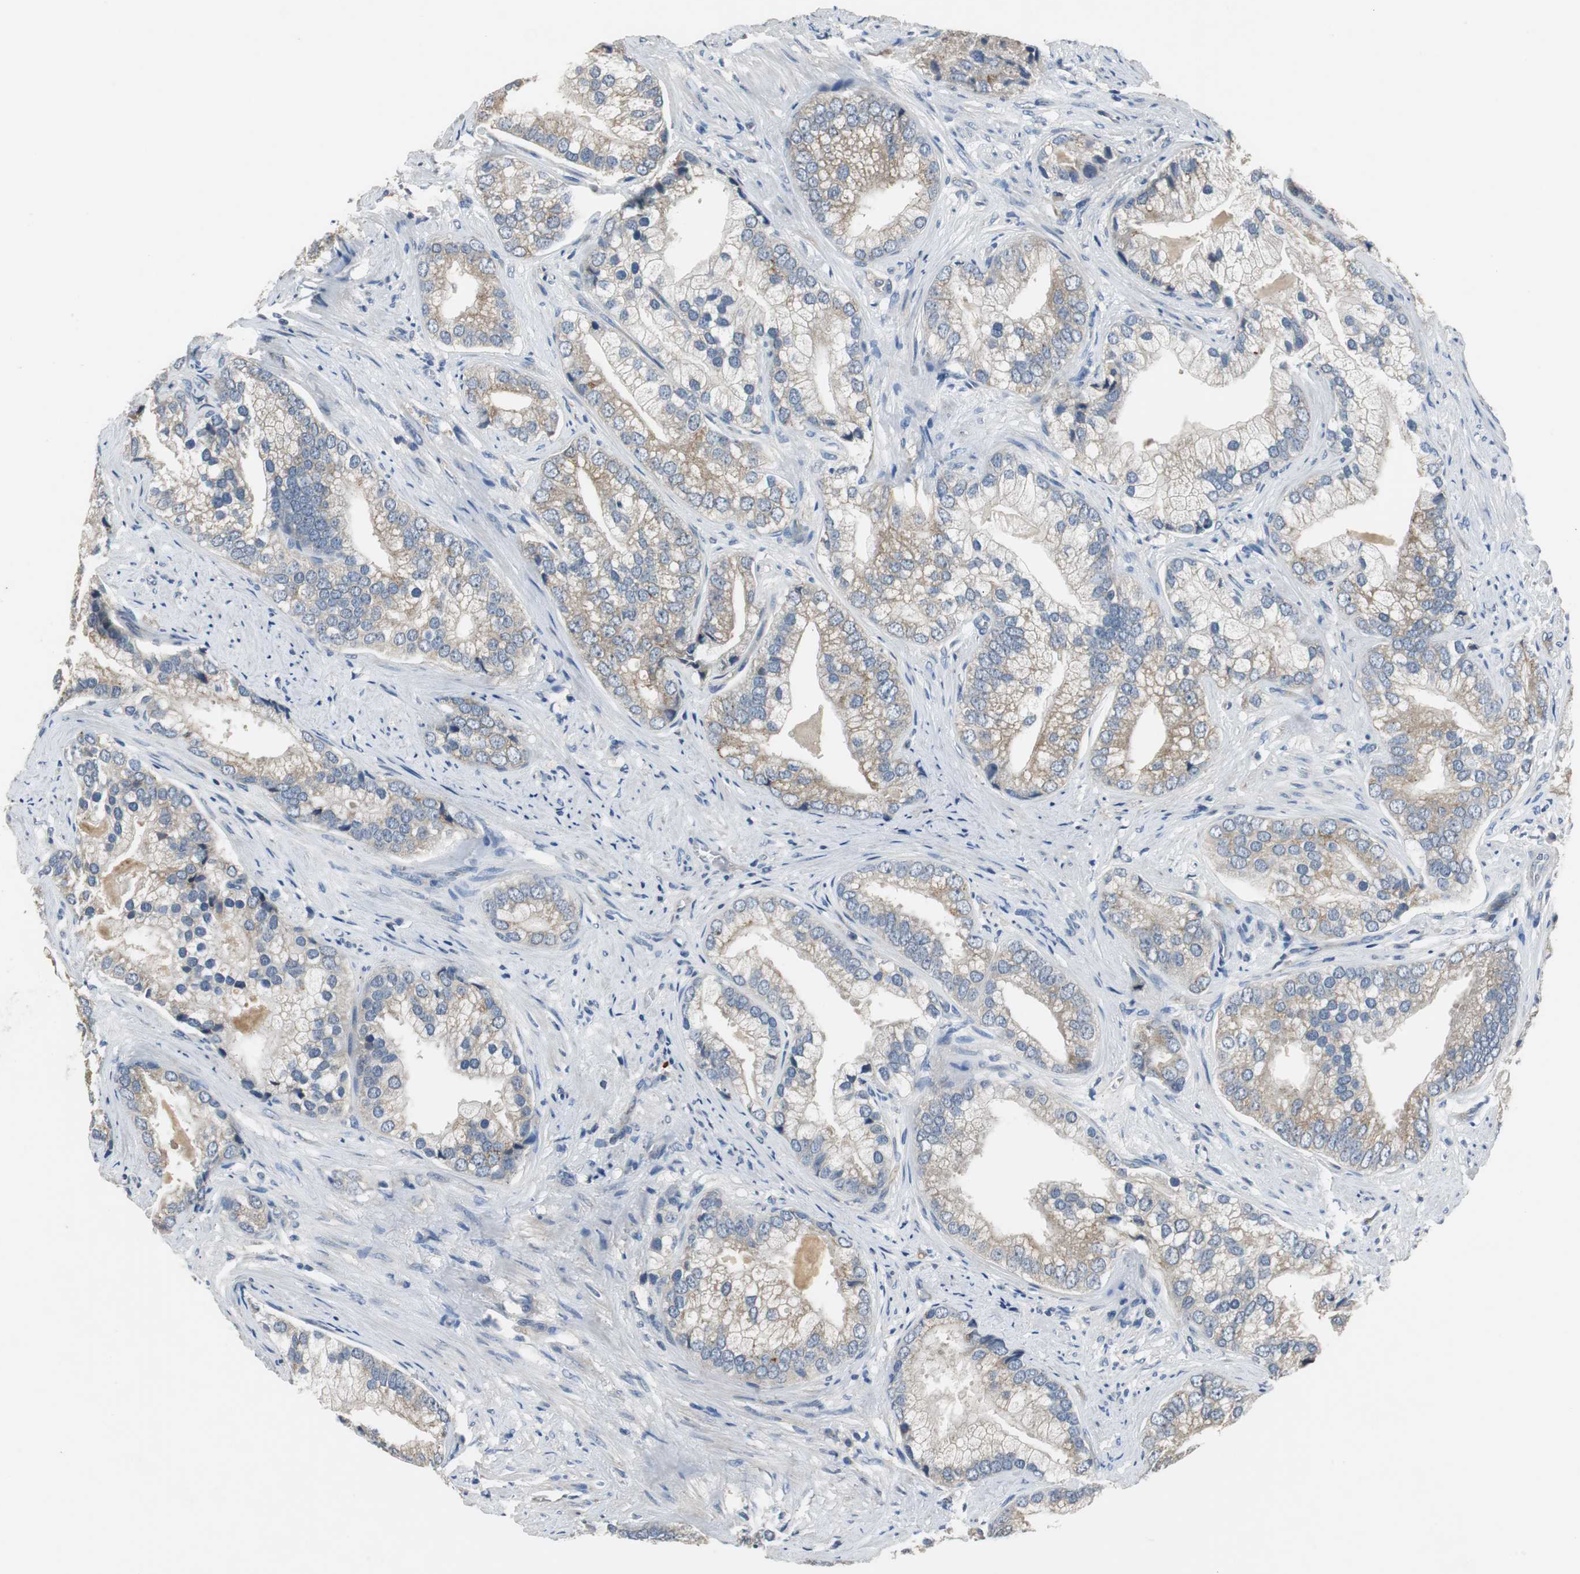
{"staining": {"intensity": "weak", "quantity": ">75%", "location": "cytoplasmic/membranous"}, "tissue": "prostate cancer", "cell_type": "Tumor cells", "image_type": "cancer", "snomed": [{"axis": "morphology", "description": "Adenocarcinoma, Low grade"}, {"axis": "topography", "description": "Prostate"}], "caption": "Prostate adenocarcinoma (low-grade) was stained to show a protein in brown. There is low levels of weak cytoplasmic/membranous positivity in approximately >75% of tumor cells. The staining was performed using DAB (3,3'-diaminobenzidine), with brown indicating positive protein expression. Nuclei are stained blue with hematoxylin.", "gene": "MTIF2", "patient": {"sex": "male", "age": 71}}